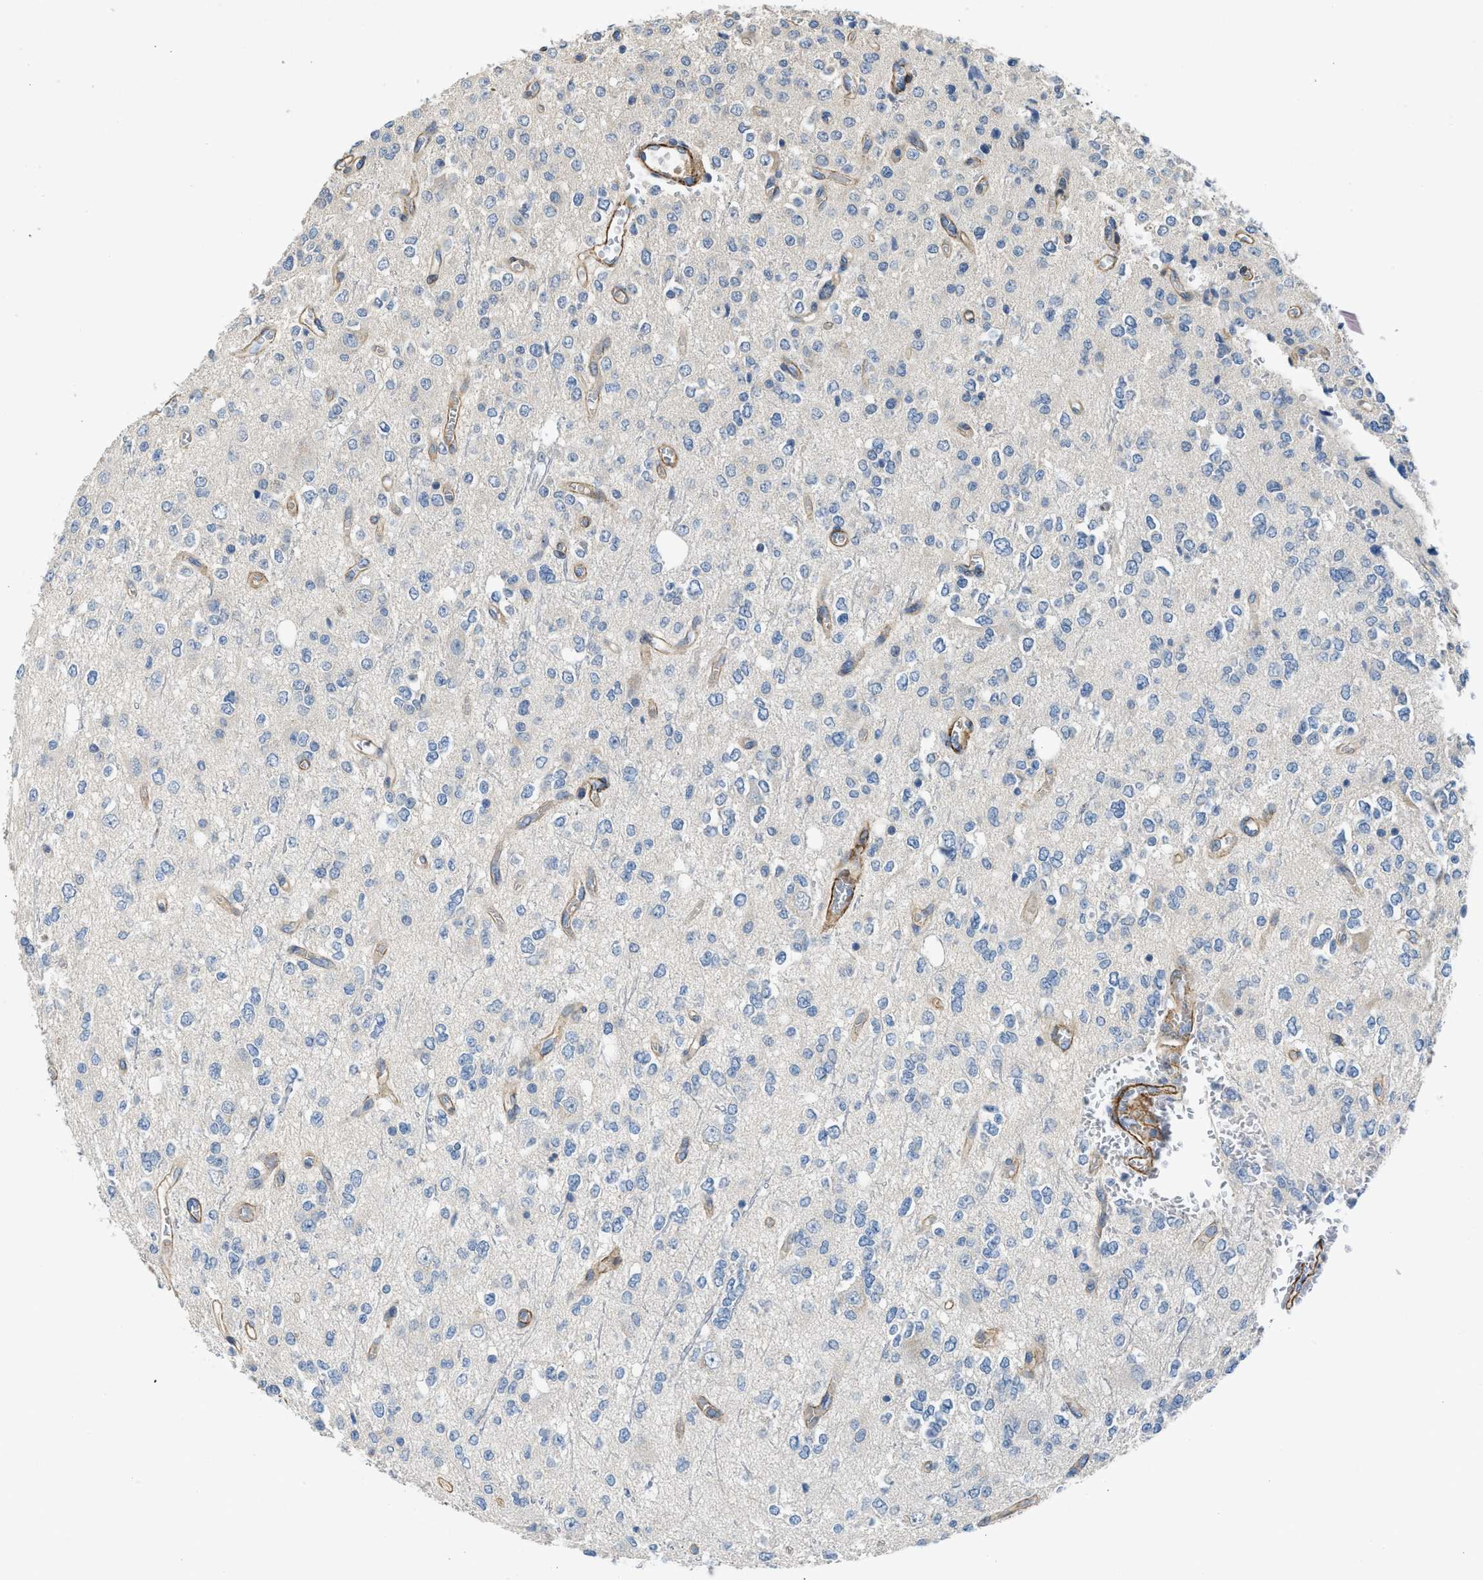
{"staining": {"intensity": "negative", "quantity": "none", "location": "none"}, "tissue": "glioma", "cell_type": "Tumor cells", "image_type": "cancer", "snomed": [{"axis": "morphology", "description": "Glioma, malignant, Low grade"}, {"axis": "topography", "description": "Brain"}], "caption": "DAB (3,3'-diaminobenzidine) immunohistochemical staining of human glioma displays no significant staining in tumor cells. Nuclei are stained in blue.", "gene": "BMPR1A", "patient": {"sex": "male", "age": 38}}